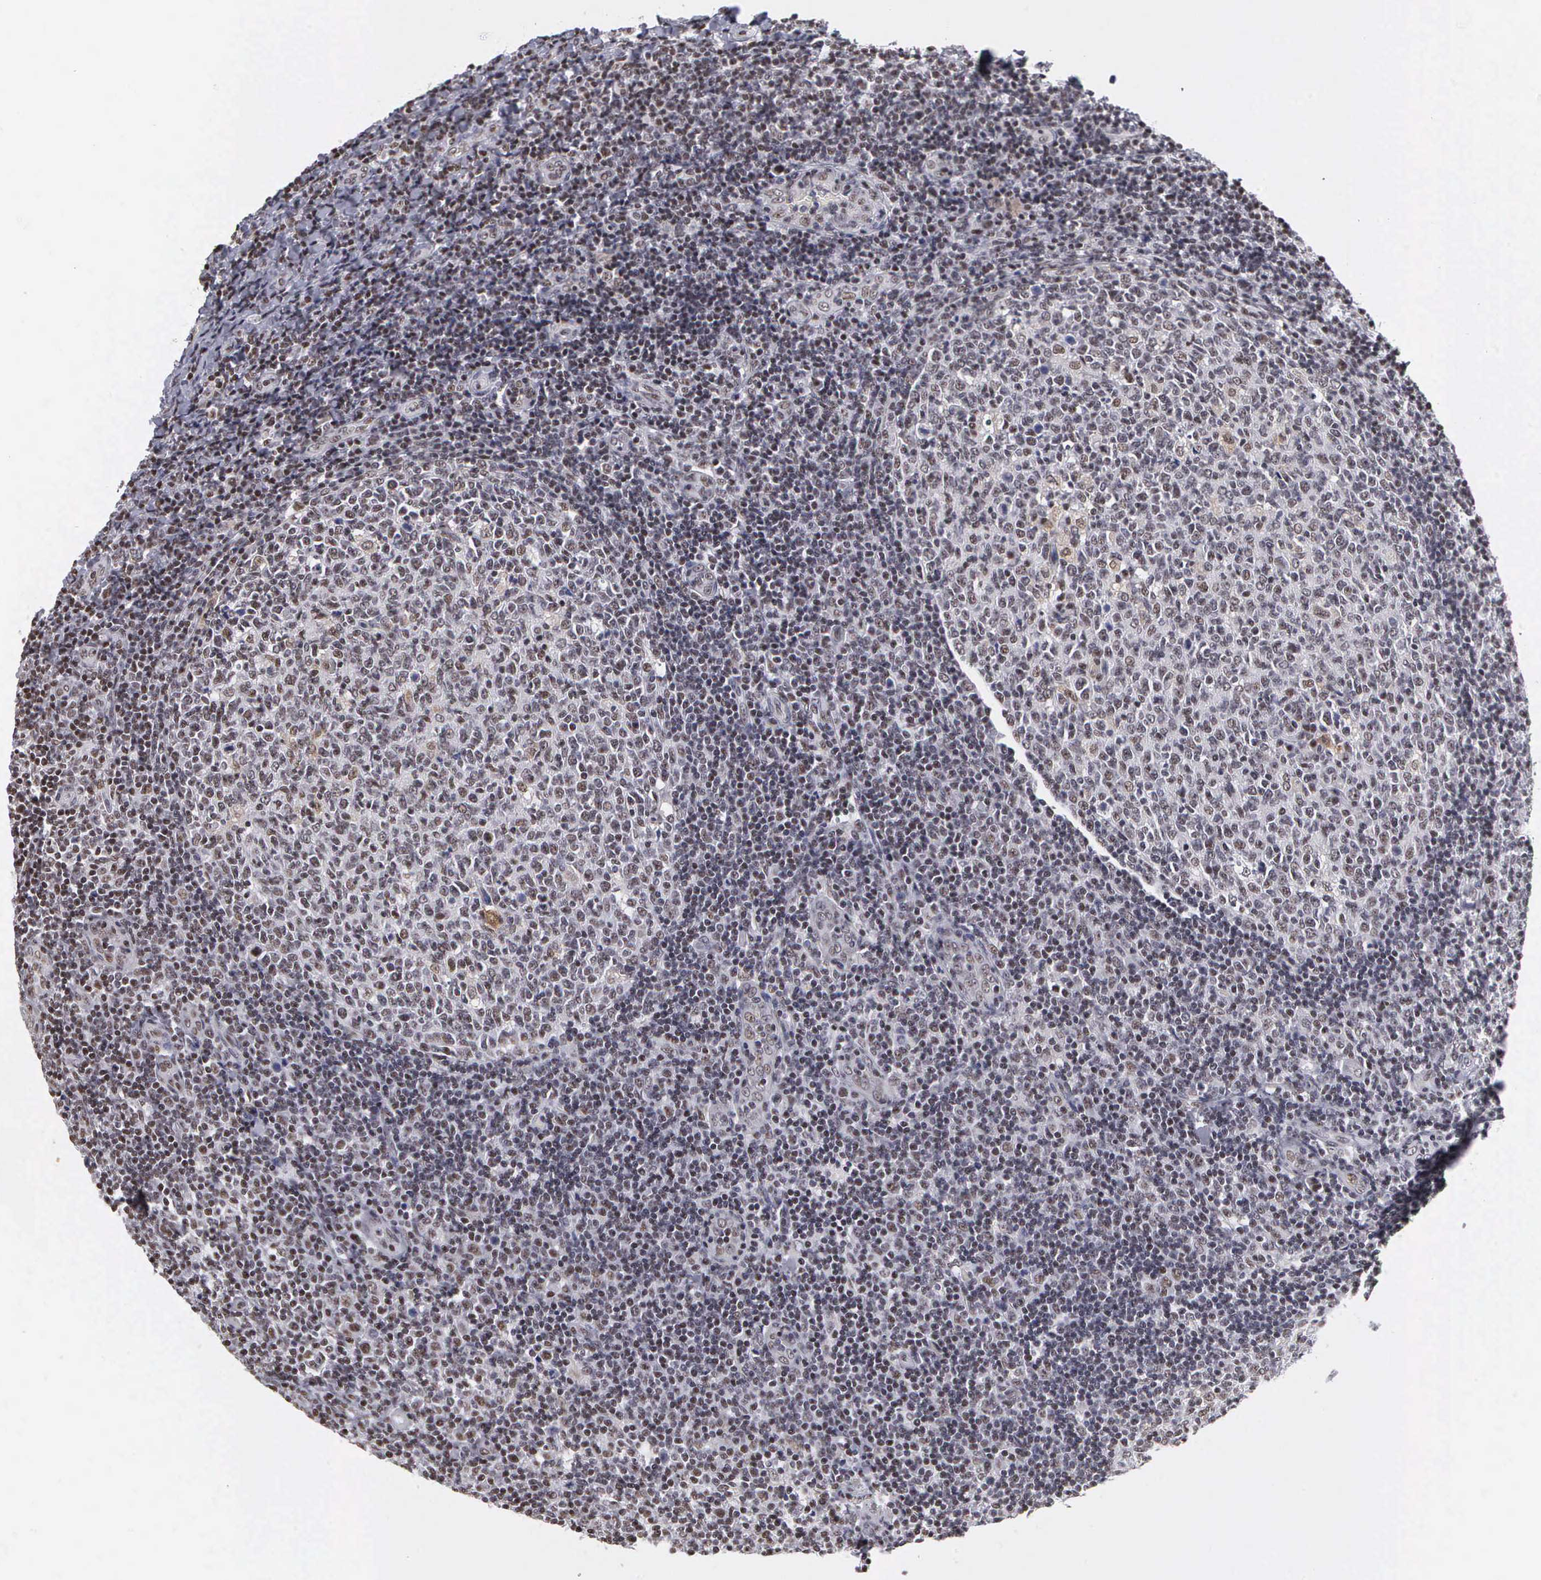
{"staining": {"intensity": "weak", "quantity": "25%-75%", "location": "nuclear"}, "tissue": "tonsil", "cell_type": "Germinal center cells", "image_type": "normal", "snomed": [{"axis": "morphology", "description": "Normal tissue, NOS"}, {"axis": "topography", "description": "Tonsil"}], "caption": "A micrograph of human tonsil stained for a protein demonstrates weak nuclear brown staining in germinal center cells.", "gene": "KIAA0586", "patient": {"sex": "female", "age": 3}}